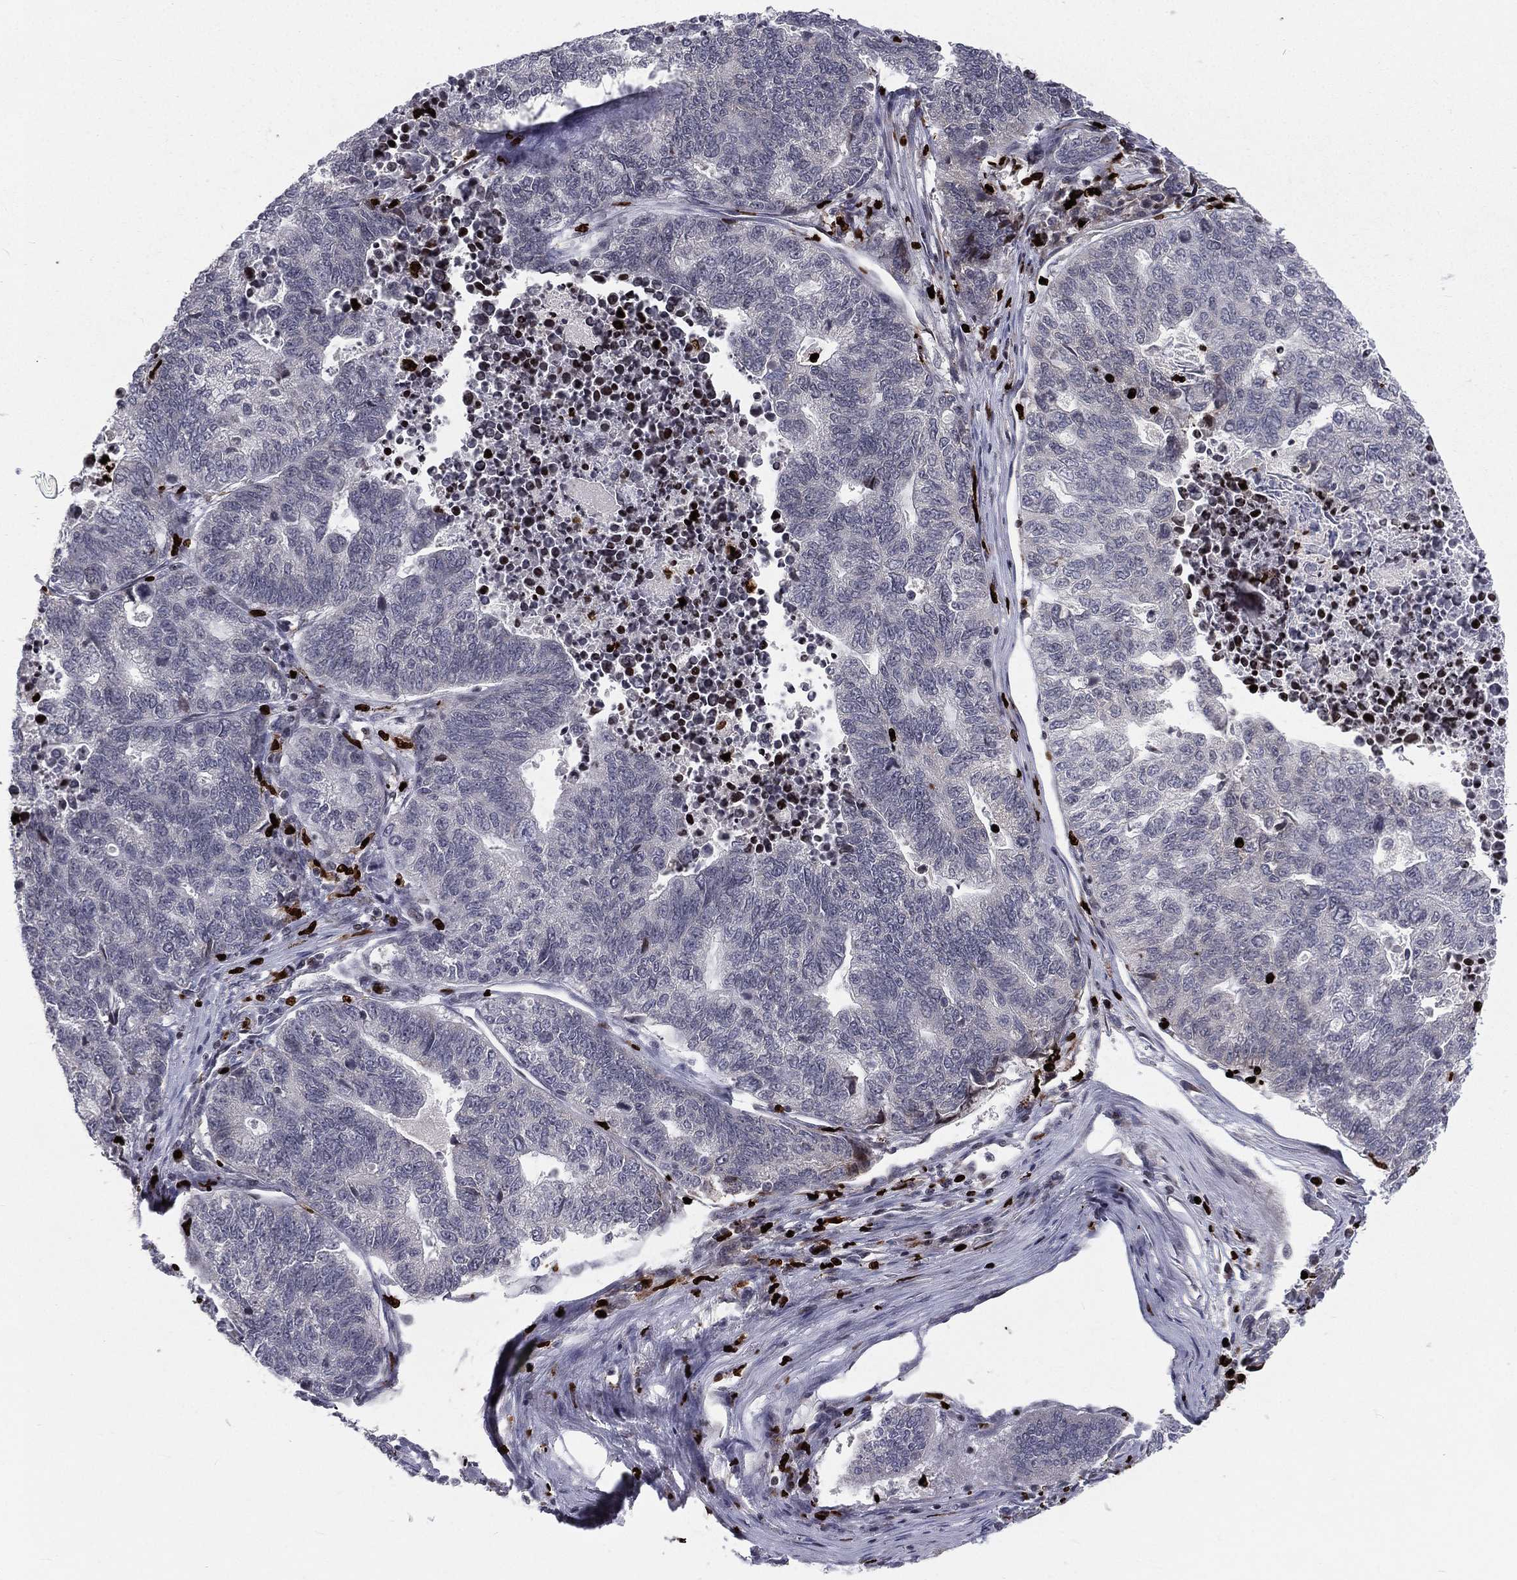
{"staining": {"intensity": "negative", "quantity": "none", "location": "none"}, "tissue": "stomach cancer", "cell_type": "Tumor cells", "image_type": "cancer", "snomed": [{"axis": "morphology", "description": "Adenocarcinoma, NOS"}, {"axis": "topography", "description": "Stomach, upper"}], "caption": "Immunohistochemistry micrograph of neoplastic tissue: stomach cancer stained with DAB (3,3'-diaminobenzidine) demonstrates no significant protein staining in tumor cells.", "gene": "MNDA", "patient": {"sex": "female", "age": 67}}